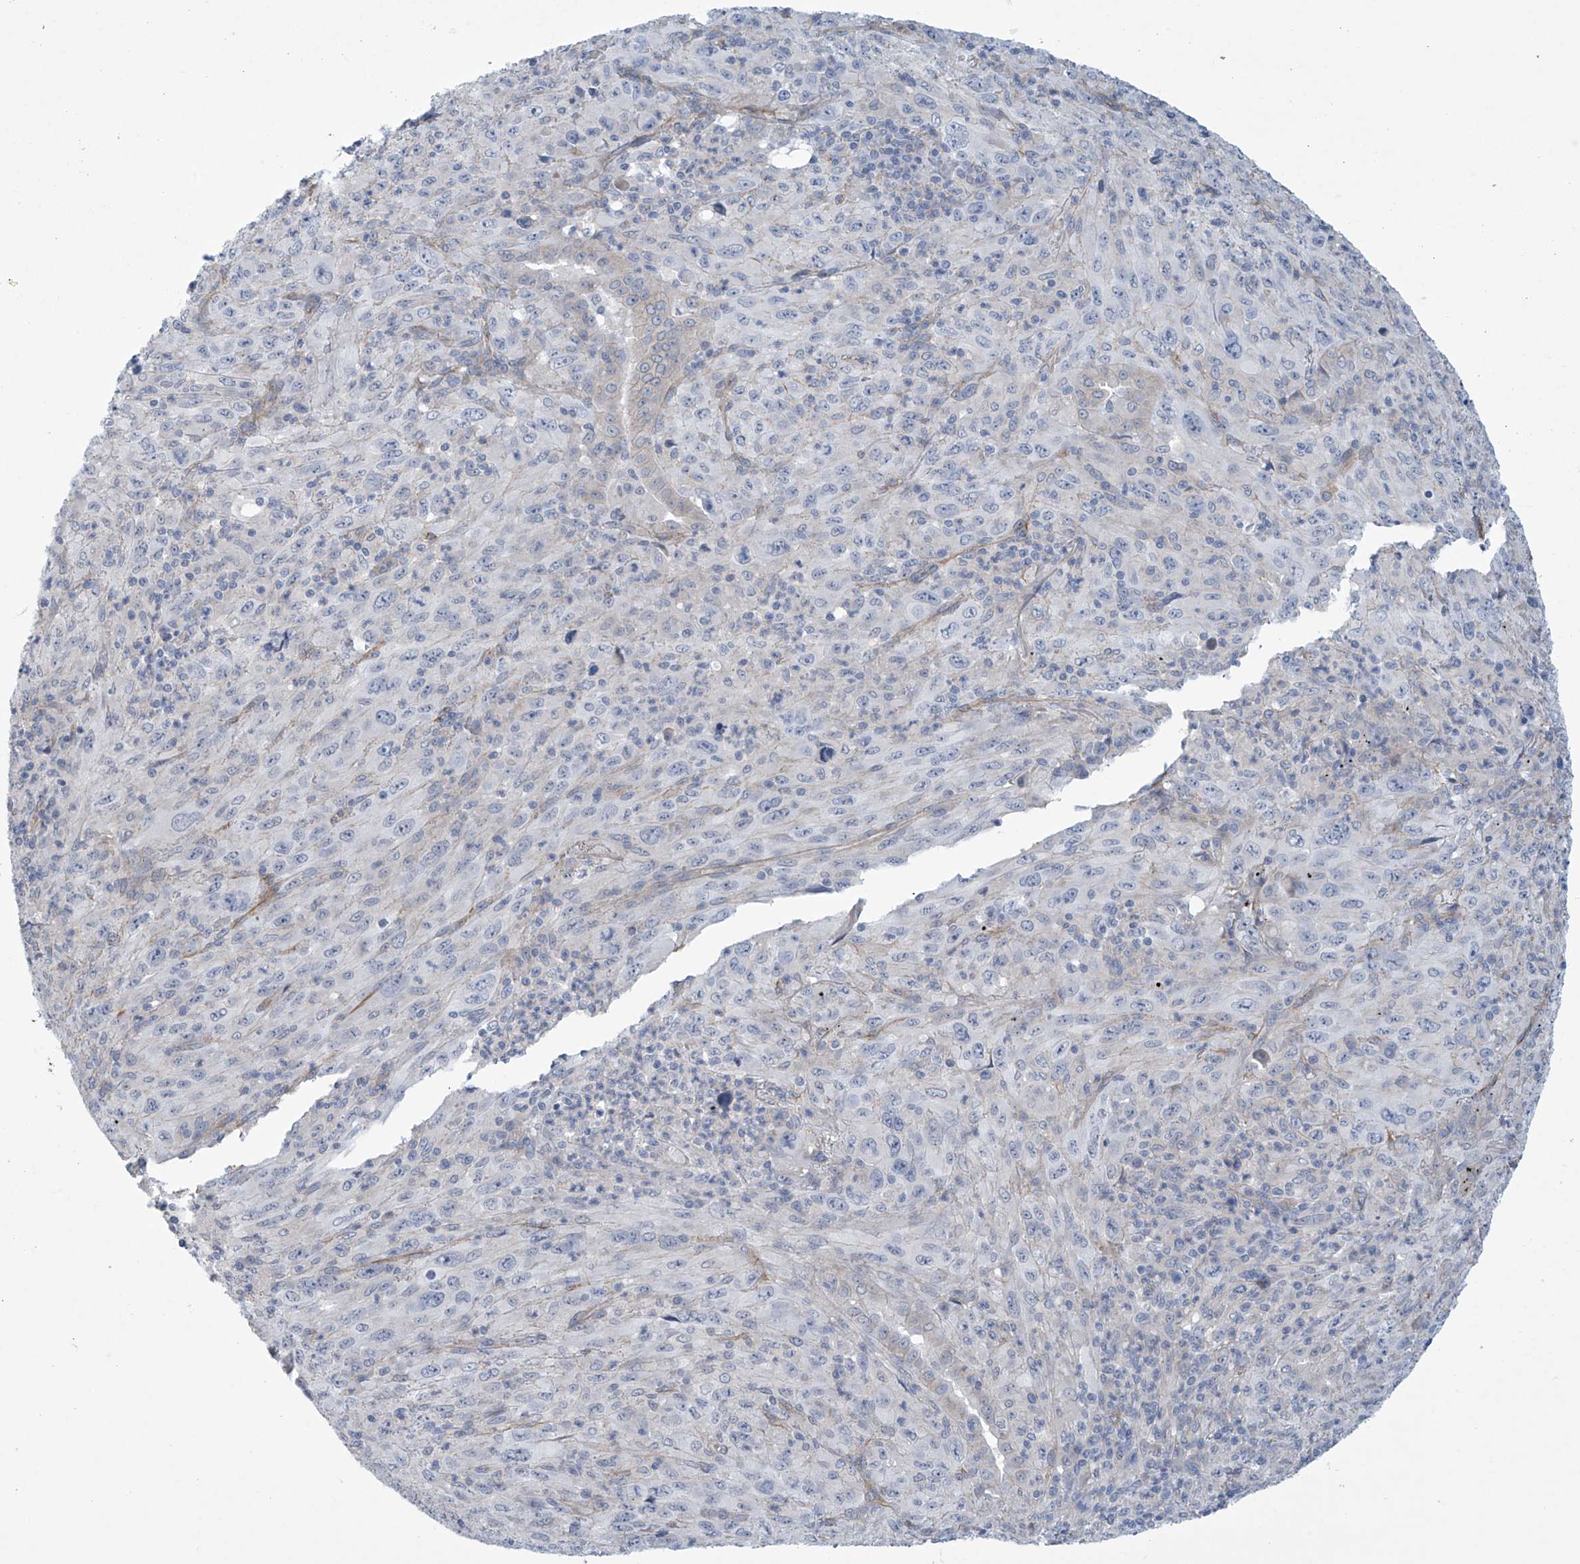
{"staining": {"intensity": "negative", "quantity": "none", "location": "none"}, "tissue": "melanoma", "cell_type": "Tumor cells", "image_type": "cancer", "snomed": [{"axis": "morphology", "description": "Malignant melanoma, Metastatic site"}, {"axis": "topography", "description": "Skin"}], "caption": "High magnification brightfield microscopy of malignant melanoma (metastatic site) stained with DAB (3,3'-diaminobenzidine) (brown) and counterstained with hematoxylin (blue): tumor cells show no significant expression.", "gene": "ABHD13", "patient": {"sex": "female", "age": 56}}